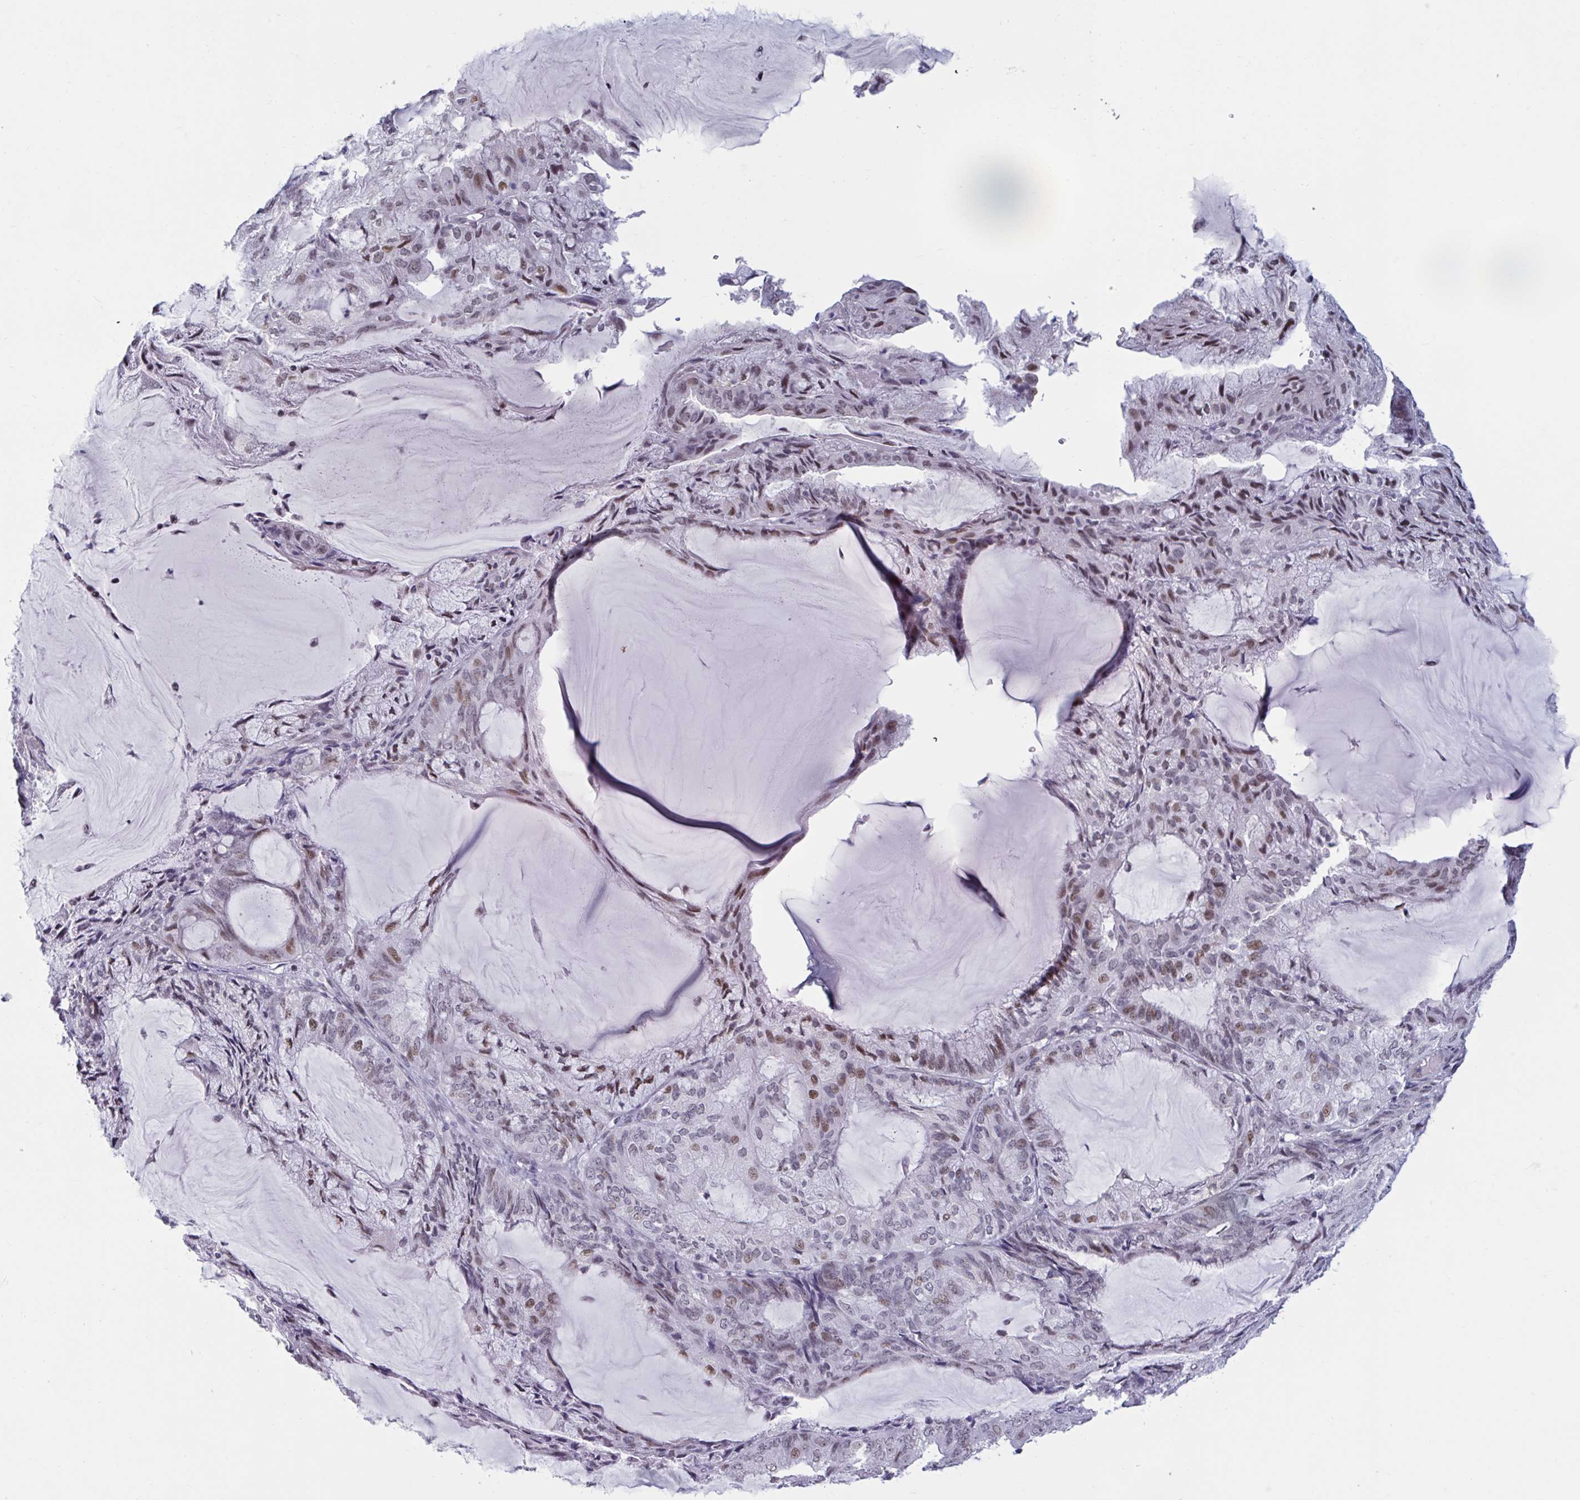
{"staining": {"intensity": "moderate", "quantity": "25%-75%", "location": "nuclear"}, "tissue": "endometrial cancer", "cell_type": "Tumor cells", "image_type": "cancer", "snomed": [{"axis": "morphology", "description": "Adenocarcinoma, NOS"}, {"axis": "topography", "description": "Endometrium"}], "caption": "Protein analysis of endometrial cancer tissue reveals moderate nuclear positivity in about 25%-75% of tumor cells.", "gene": "HSD17B6", "patient": {"sex": "female", "age": 81}}